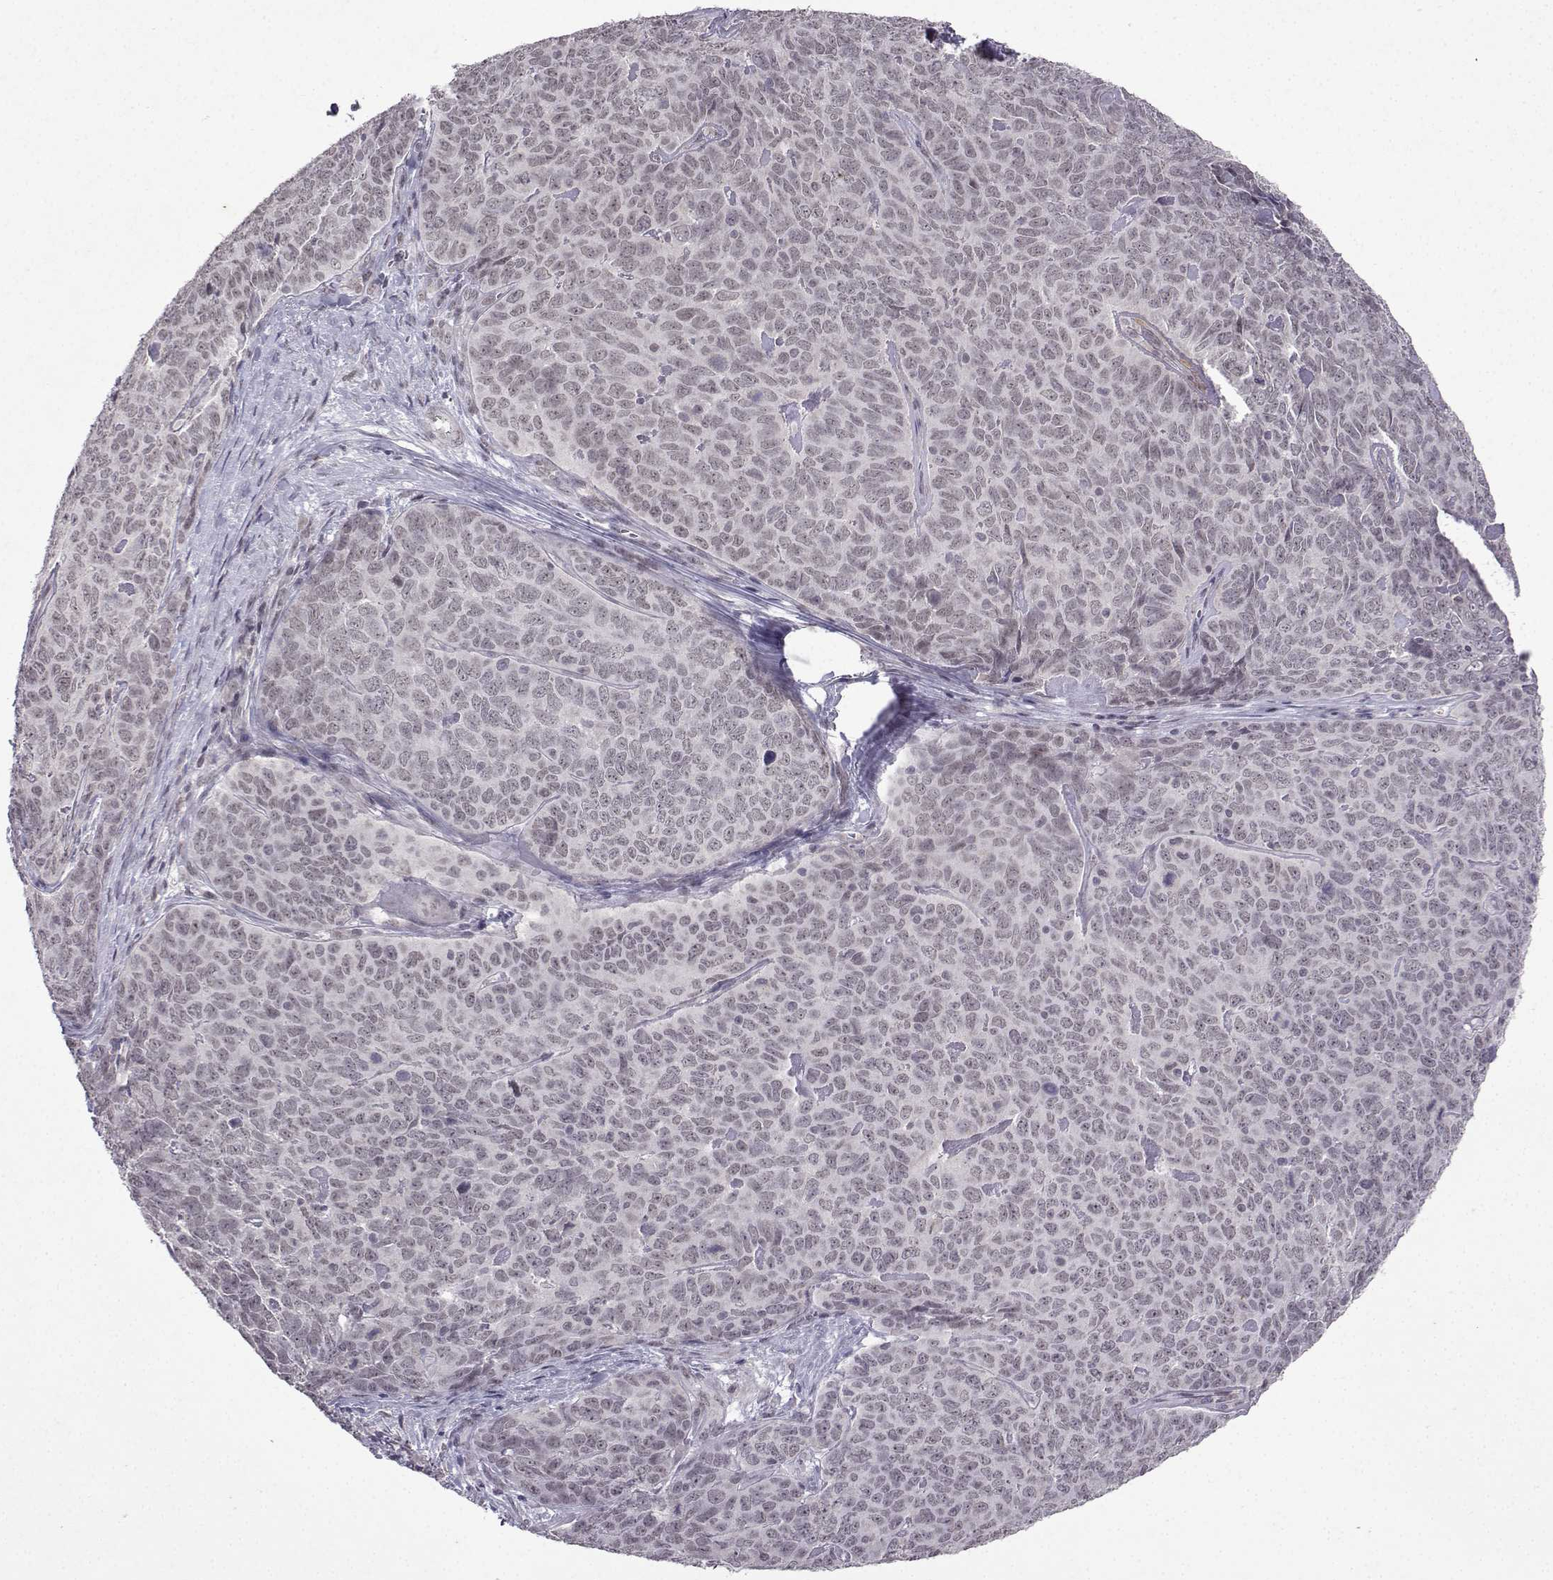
{"staining": {"intensity": "negative", "quantity": "none", "location": "none"}, "tissue": "skin cancer", "cell_type": "Tumor cells", "image_type": "cancer", "snomed": [{"axis": "morphology", "description": "Squamous cell carcinoma, NOS"}, {"axis": "topography", "description": "Skin"}, {"axis": "topography", "description": "Anal"}], "caption": "A high-resolution photomicrograph shows immunohistochemistry (IHC) staining of squamous cell carcinoma (skin), which demonstrates no significant staining in tumor cells. (DAB immunohistochemistry with hematoxylin counter stain).", "gene": "CCL28", "patient": {"sex": "female", "age": 51}}